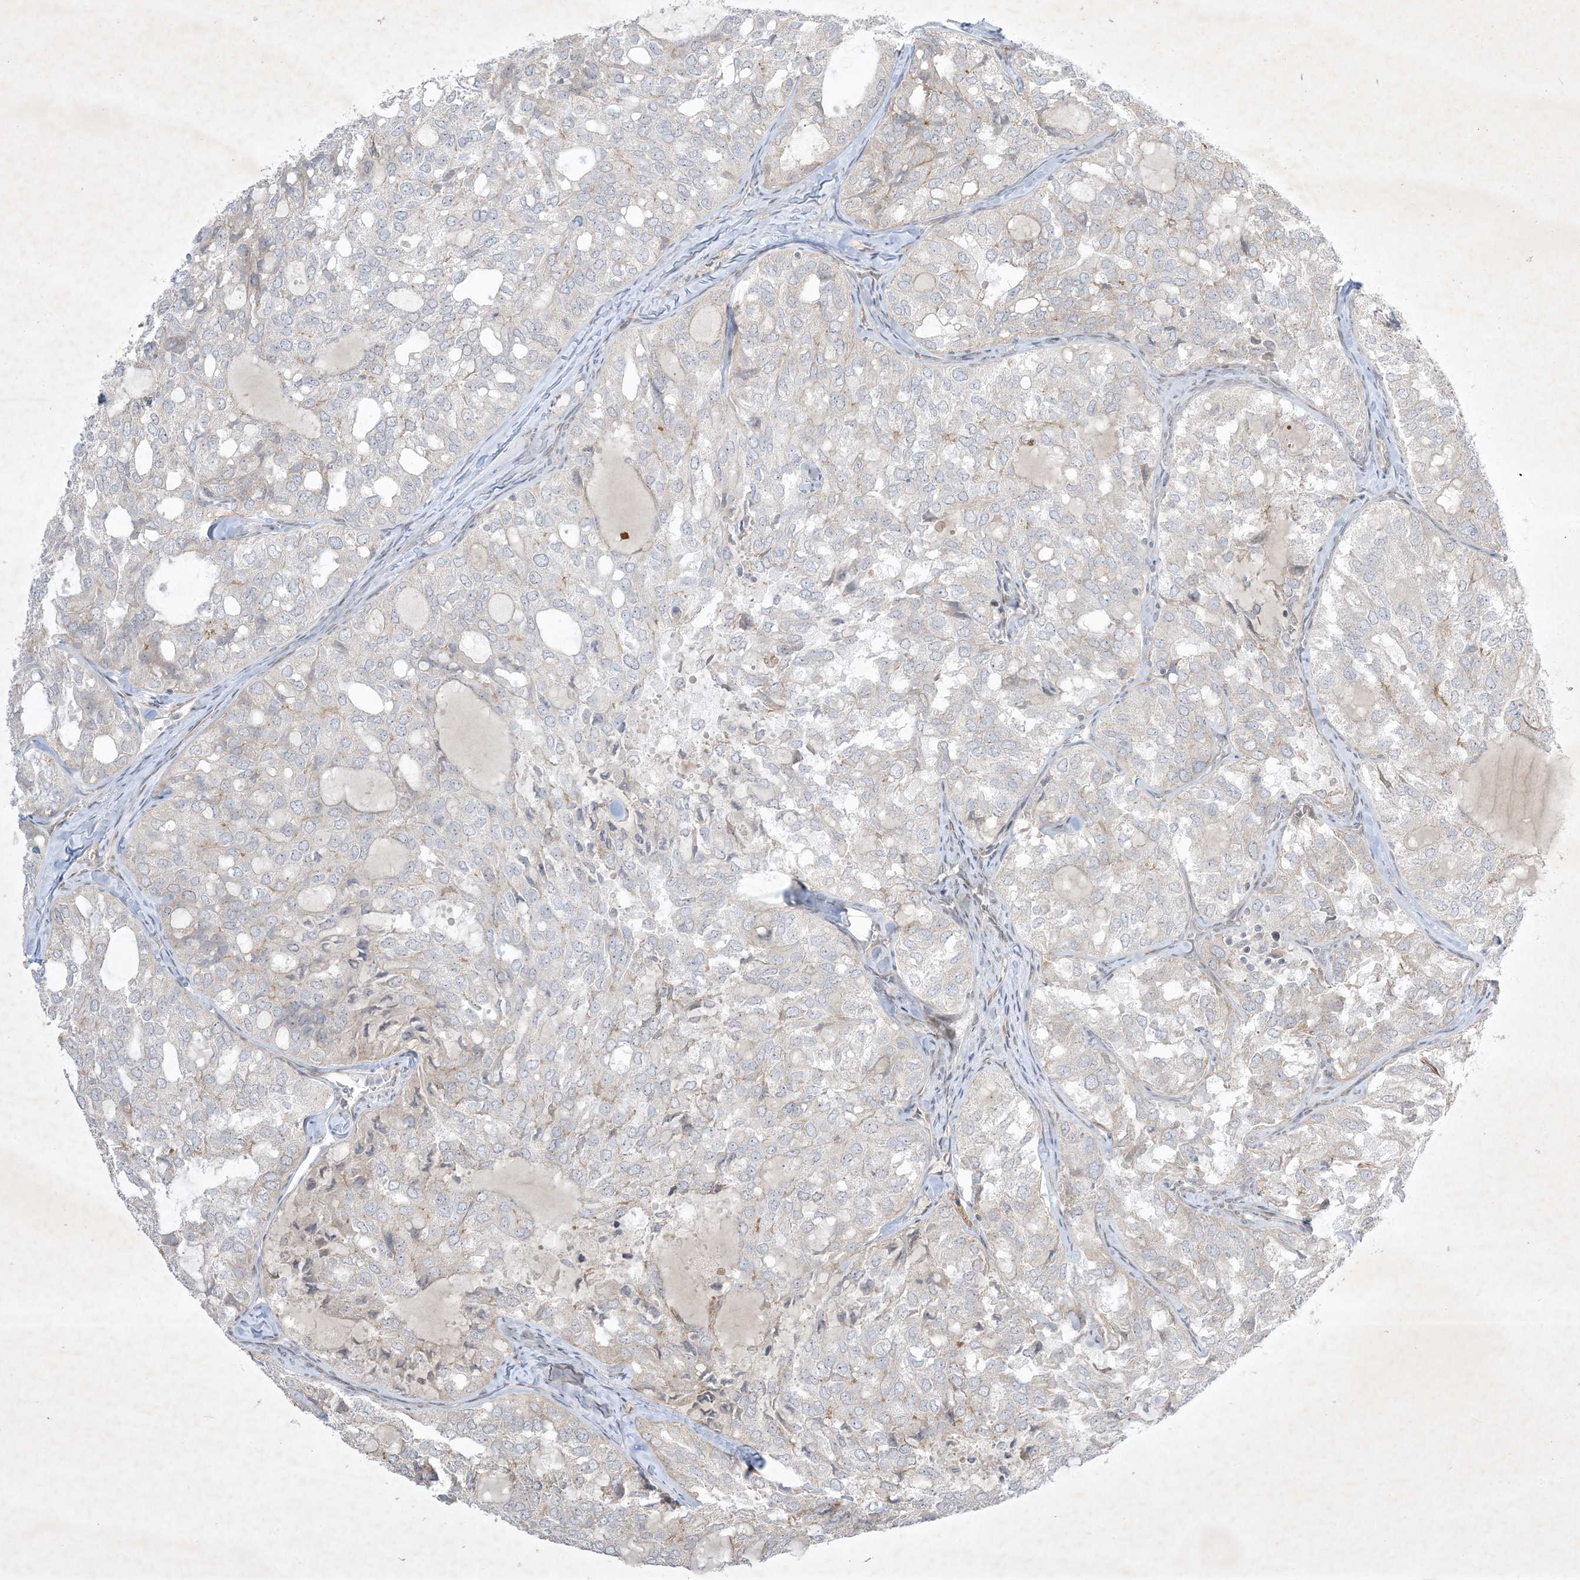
{"staining": {"intensity": "negative", "quantity": "none", "location": "none"}, "tissue": "thyroid cancer", "cell_type": "Tumor cells", "image_type": "cancer", "snomed": [{"axis": "morphology", "description": "Follicular adenoma carcinoma, NOS"}, {"axis": "topography", "description": "Thyroid gland"}], "caption": "IHC micrograph of human thyroid cancer stained for a protein (brown), which shows no expression in tumor cells.", "gene": "SOGA3", "patient": {"sex": "male", "age": 75}}